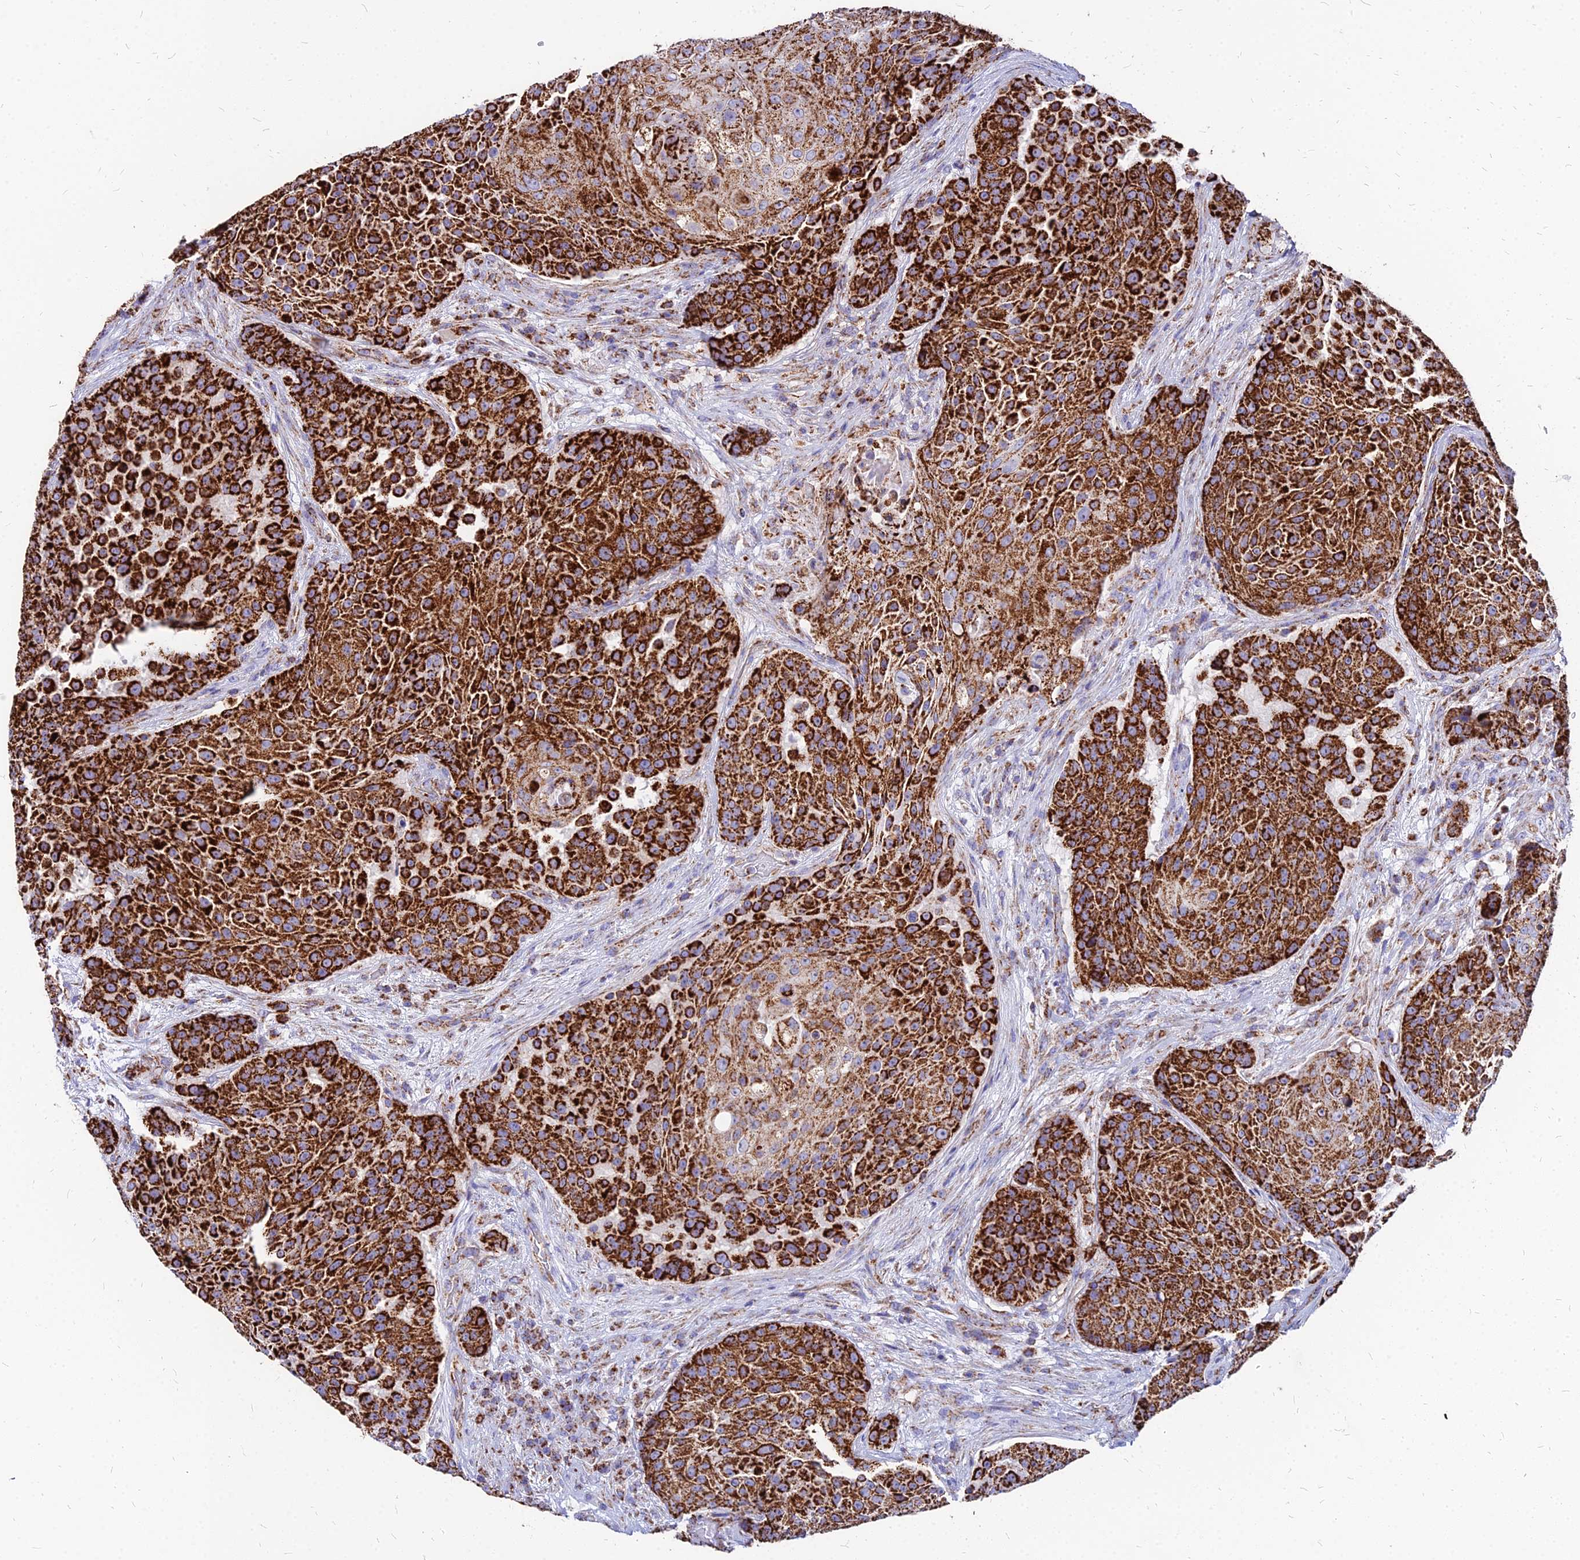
{"staining": {"intensity": "strong", "quantity": ">75%", "location": "cytoplasmic/membranous"}, "tissue": "urothelial cancer", "cell_type": "Tumor cells", "image_type": "cancer", "snomed": [{"axis": "morphology", "description": "Urothelial carcinoma, High grade"}, {"axis": "topography", "description": "Urinary bladder"}], "caption": "IHC photomicrograph of neoplastic tissue: human urothelial carcinoma (high-grade) stained using immunohistochemistry (IHC) demonstrates high levels of strong protein expression localized specifically in the cytoplasmic/membranous of tumor cells, appearing as a cytoplasmic/membranous brown color.", "gene": "DLD", "patient": {"sex": "female", "age": 63}}